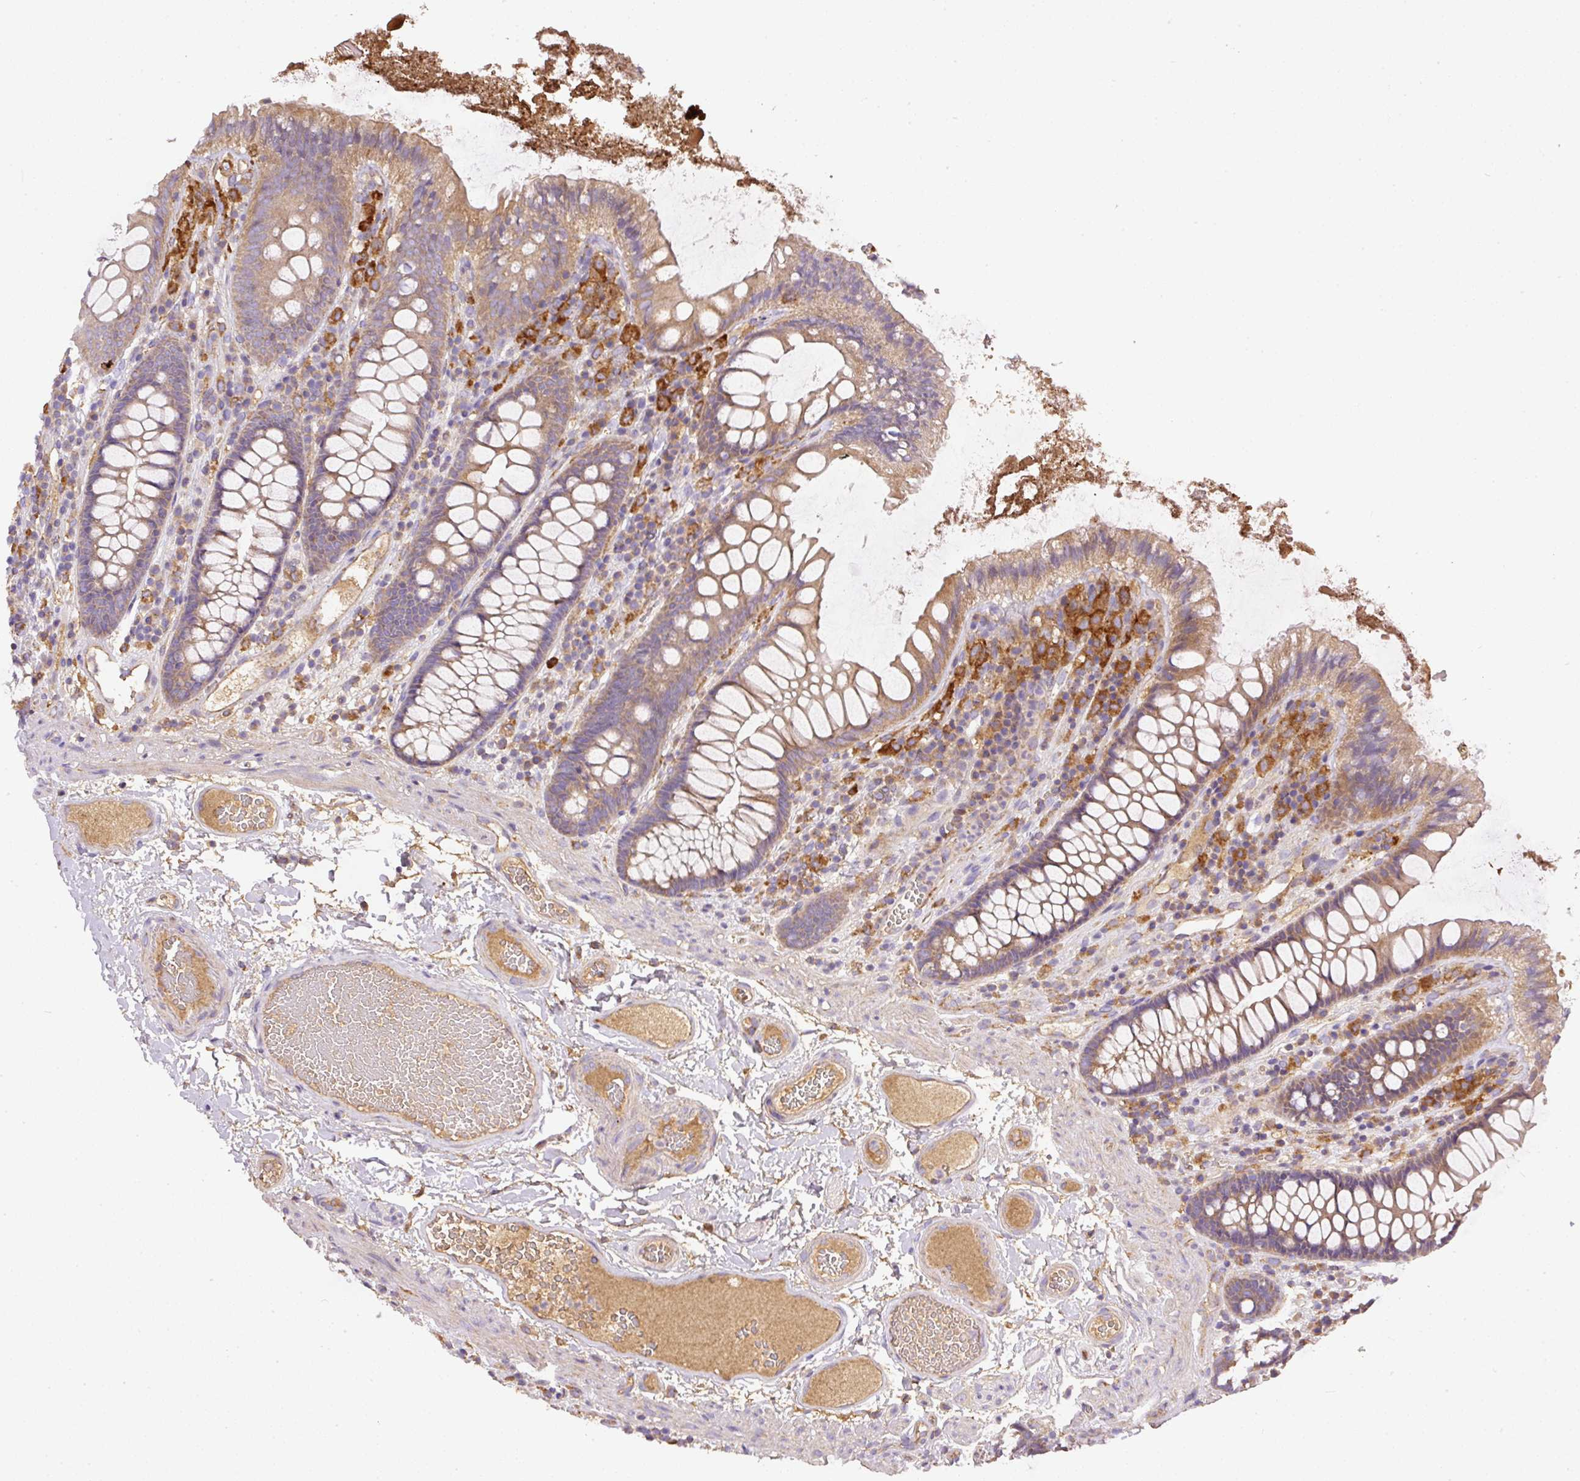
{"staining": {"intensity": "moderate", "quantity": ">75%", "location": "cytoplasmic/membranous"}, "tissue": "colon", "cell_type": "Endothelial cells", "image_type": "normal", "snomed": [{"axis": "morphology", "description": "Normal tissue, NOS"}, {"axis": "topography", "description": "Colon"}], "caption": "Moderate cytoplasmic/membranous staining is identified in approximately >75% of endothelial cells in normal colon.", "gene": "DAPK1", "patient": {"sex": "male", "age": 84}}